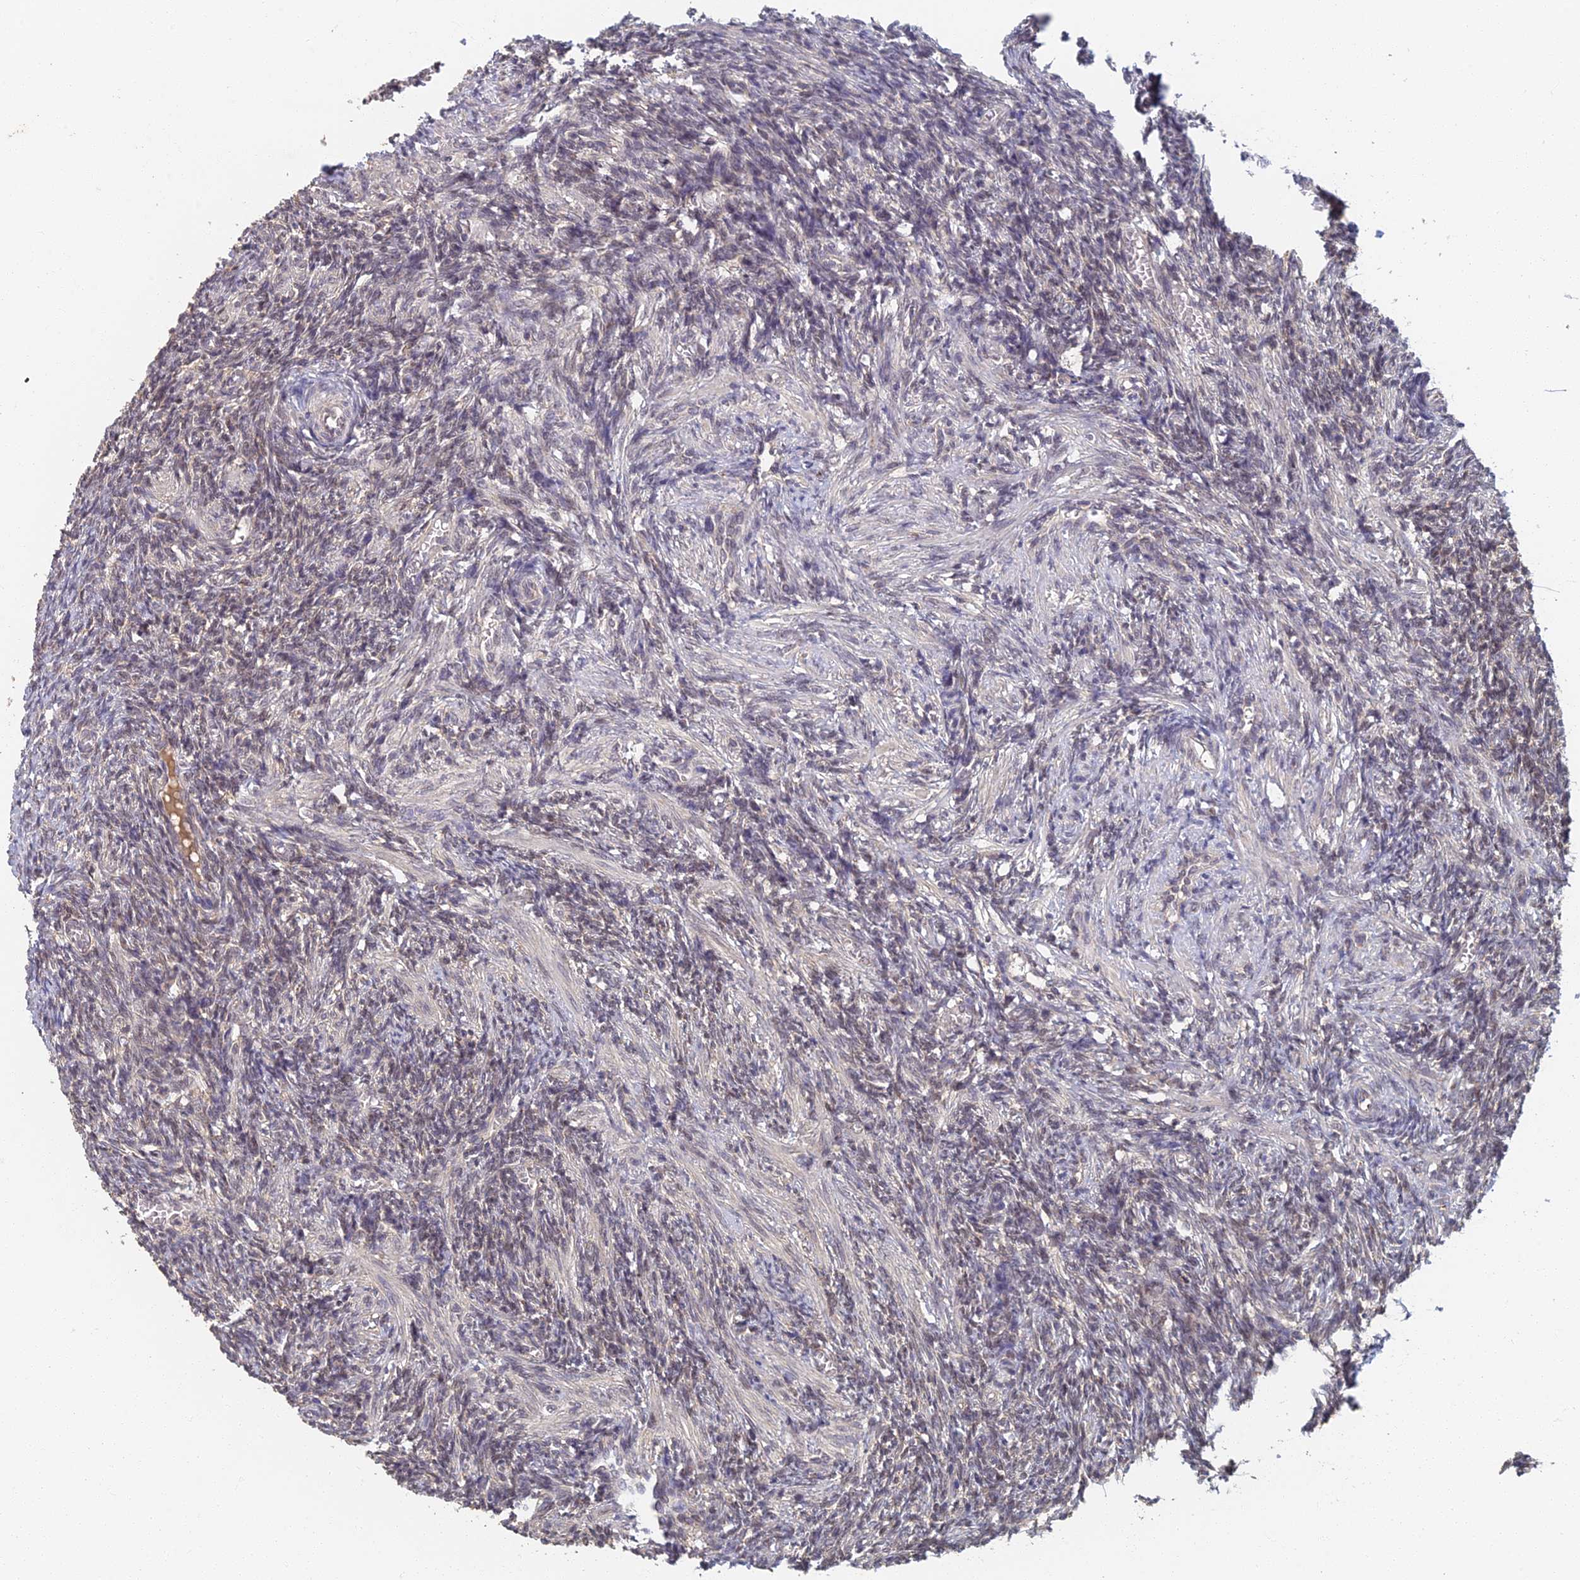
{"staining": {"intensity": "negative", "quantity": "none", "location": "none"}, "tissue": "ovary", "cell_type": "Ovarian stroma cells", "image_type": "normal", "snomed": [{"axis": "morphology", "description": "Normal tissue, NOS"}, {"axis": "topography", "description": "Ovary"}], "caption": "Immunohistochemistry (IHC) photomicrograph of unremarkable ovary: human ovary stained with DAB reveals no significant protein staining in ovarian stroma cells.", "gene": "GPATCH1", "patient": {"sex": "female", "age": 27}}